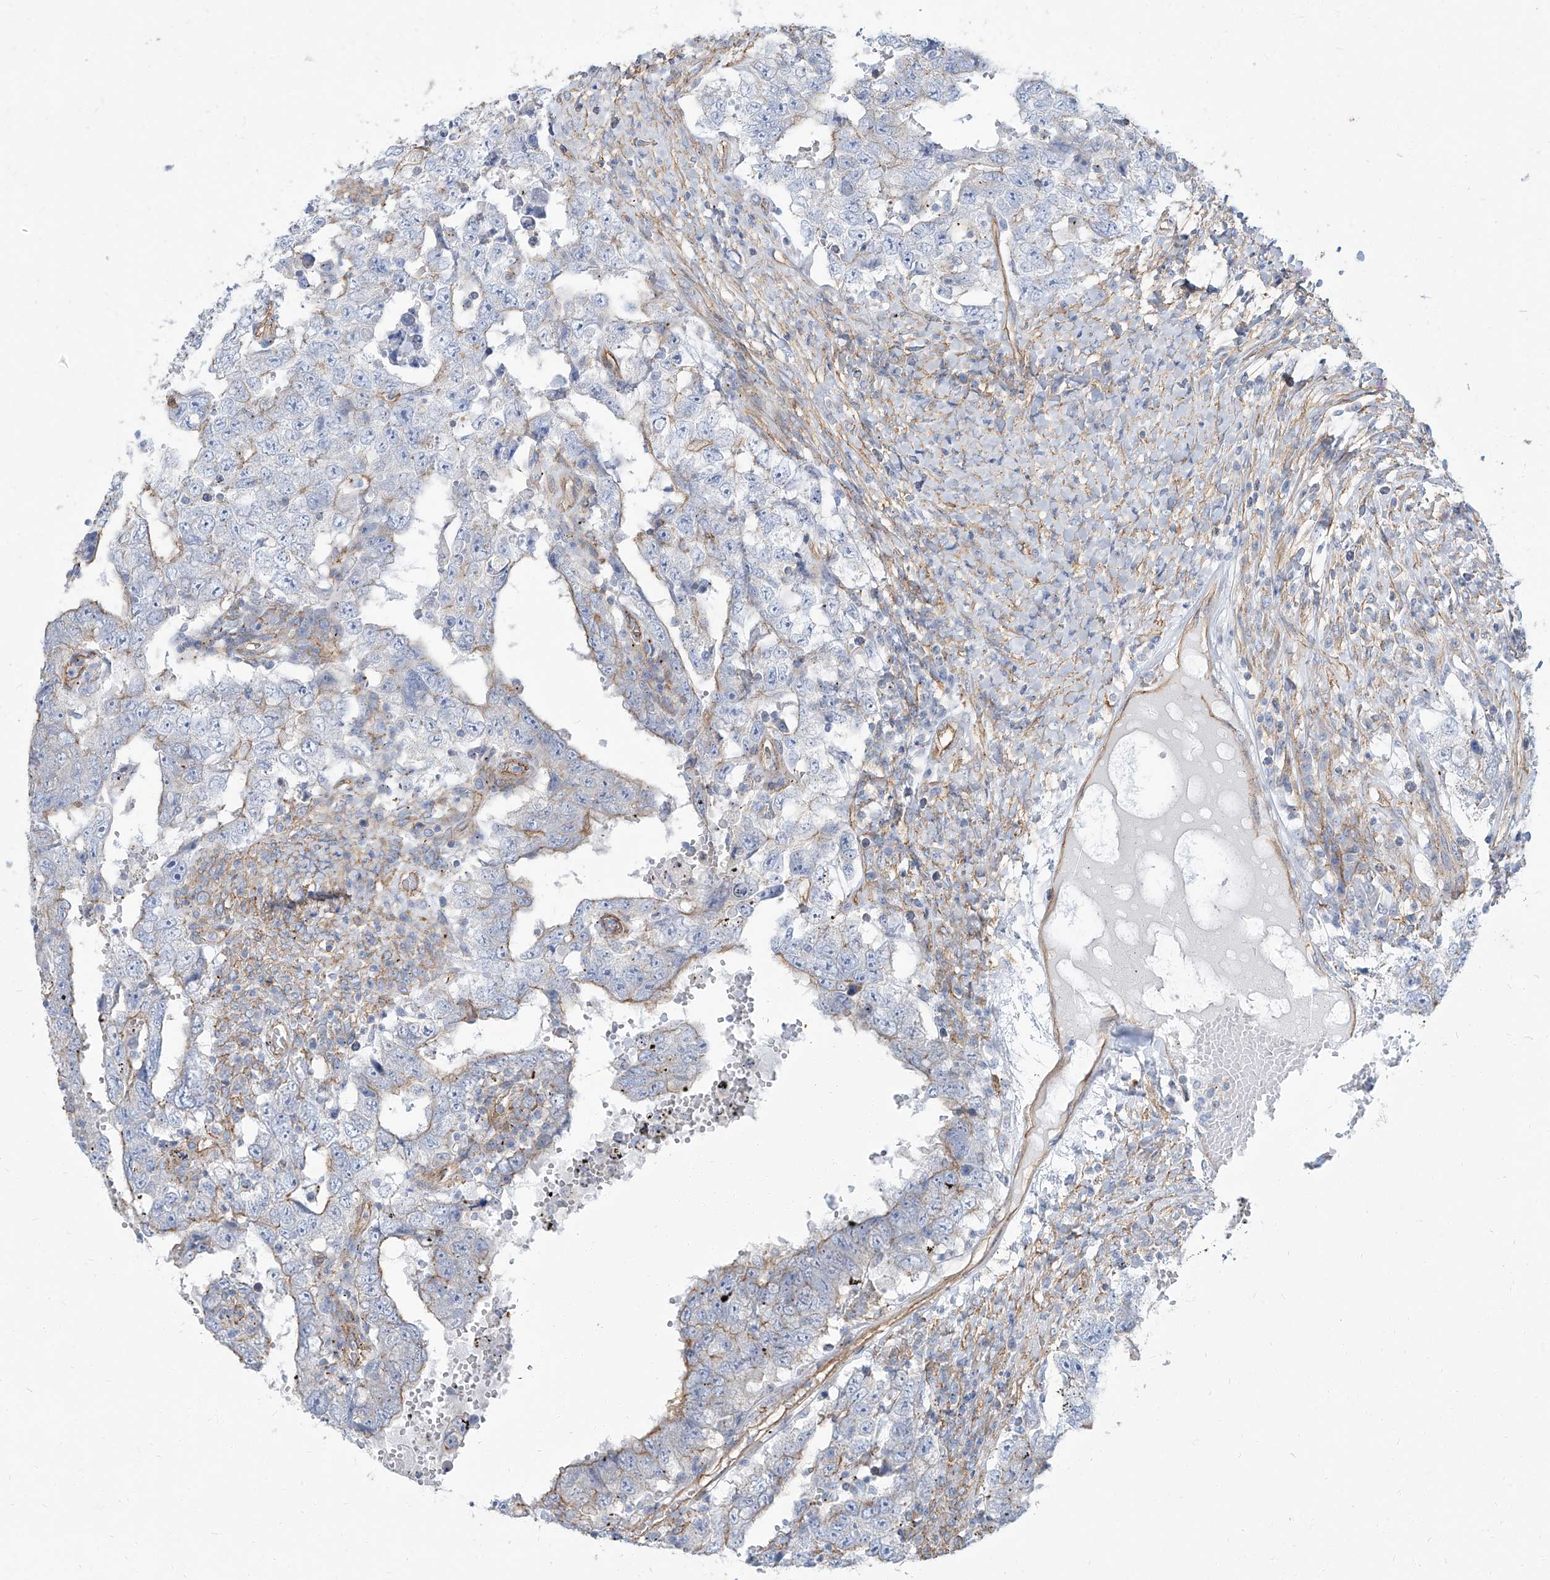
{"staining": {"intensity": "moderate", "quantity": "<25%", "location": "cytoplasmic/membranous"}, "tissue": "testis cancer", "cell_type": "Tumor cells", "image_type": "cancer", "snomed": [{"axis": "morphology", "description": "Carcinoma, Embryonal, NOS"}, {"axis": "topography", "description": "Testis"}], "caption": "Immunohistochemical staining of human embryonal carcinoma (testis) demonstrates low levels of moderate cytoplasmic/membranous staining in about <25% of tumor cells. The protein of interest is shown in brown color, while the nuclei are stained blue.", "gene": "TXLNB", "patient": {"sex": "male", "age": 26}}